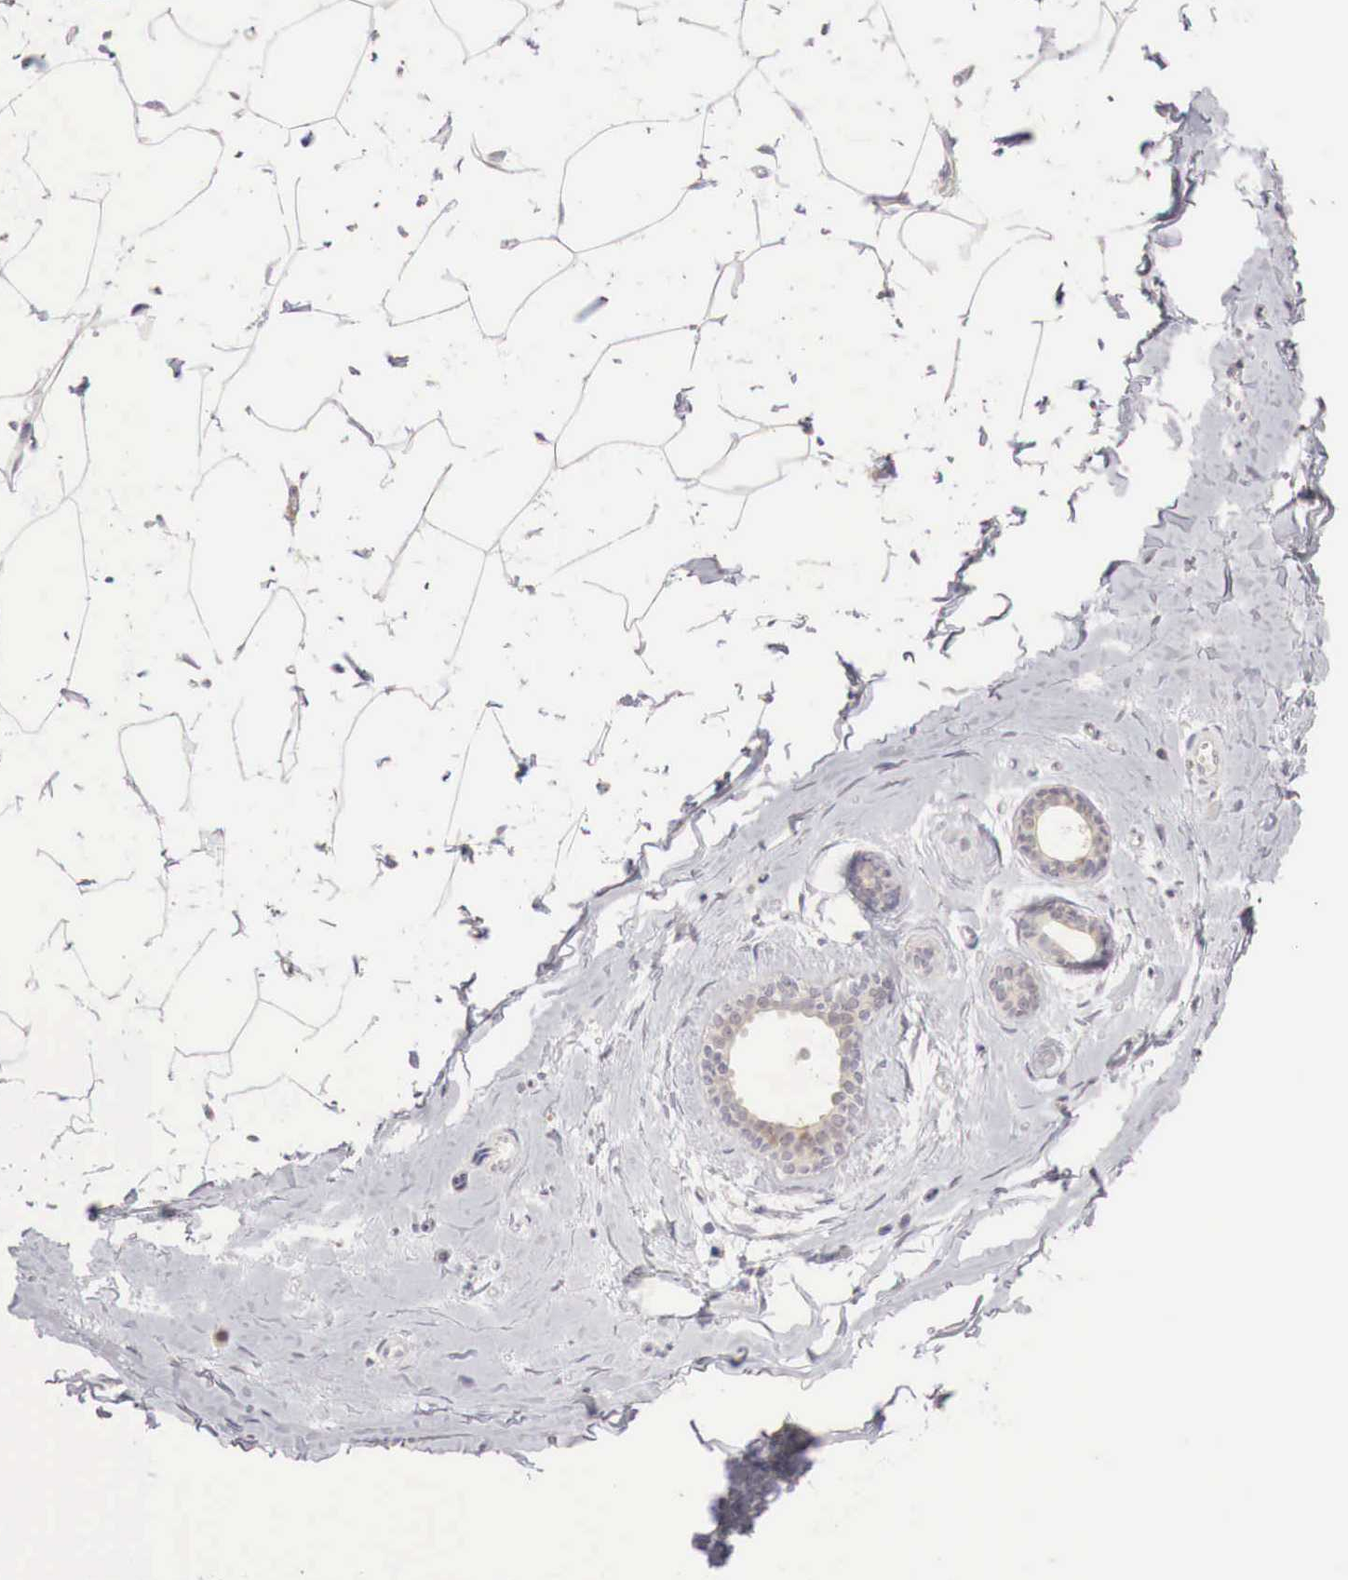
{"staining": {"intensity": "negative", "quantity": "none", "location": "none"}, "tissue": "adipose tissue", "cell_type": "Adipocytes", "image_type": "normal", "snomed": [{"axis": "morphology", "description": "Normal tissue, NOS"}, {"axis": "topography", "description": "Breast"}], "caption": "Normal adipose tissue was stained to show a protein in brown. There is no significant expression in adipocytes. (Brightfield microscopy of DAB immunohistochemistry (IHC) at high magnification).", "gene": "GATA1", "patient": {"sex": "female", "age": 45}}